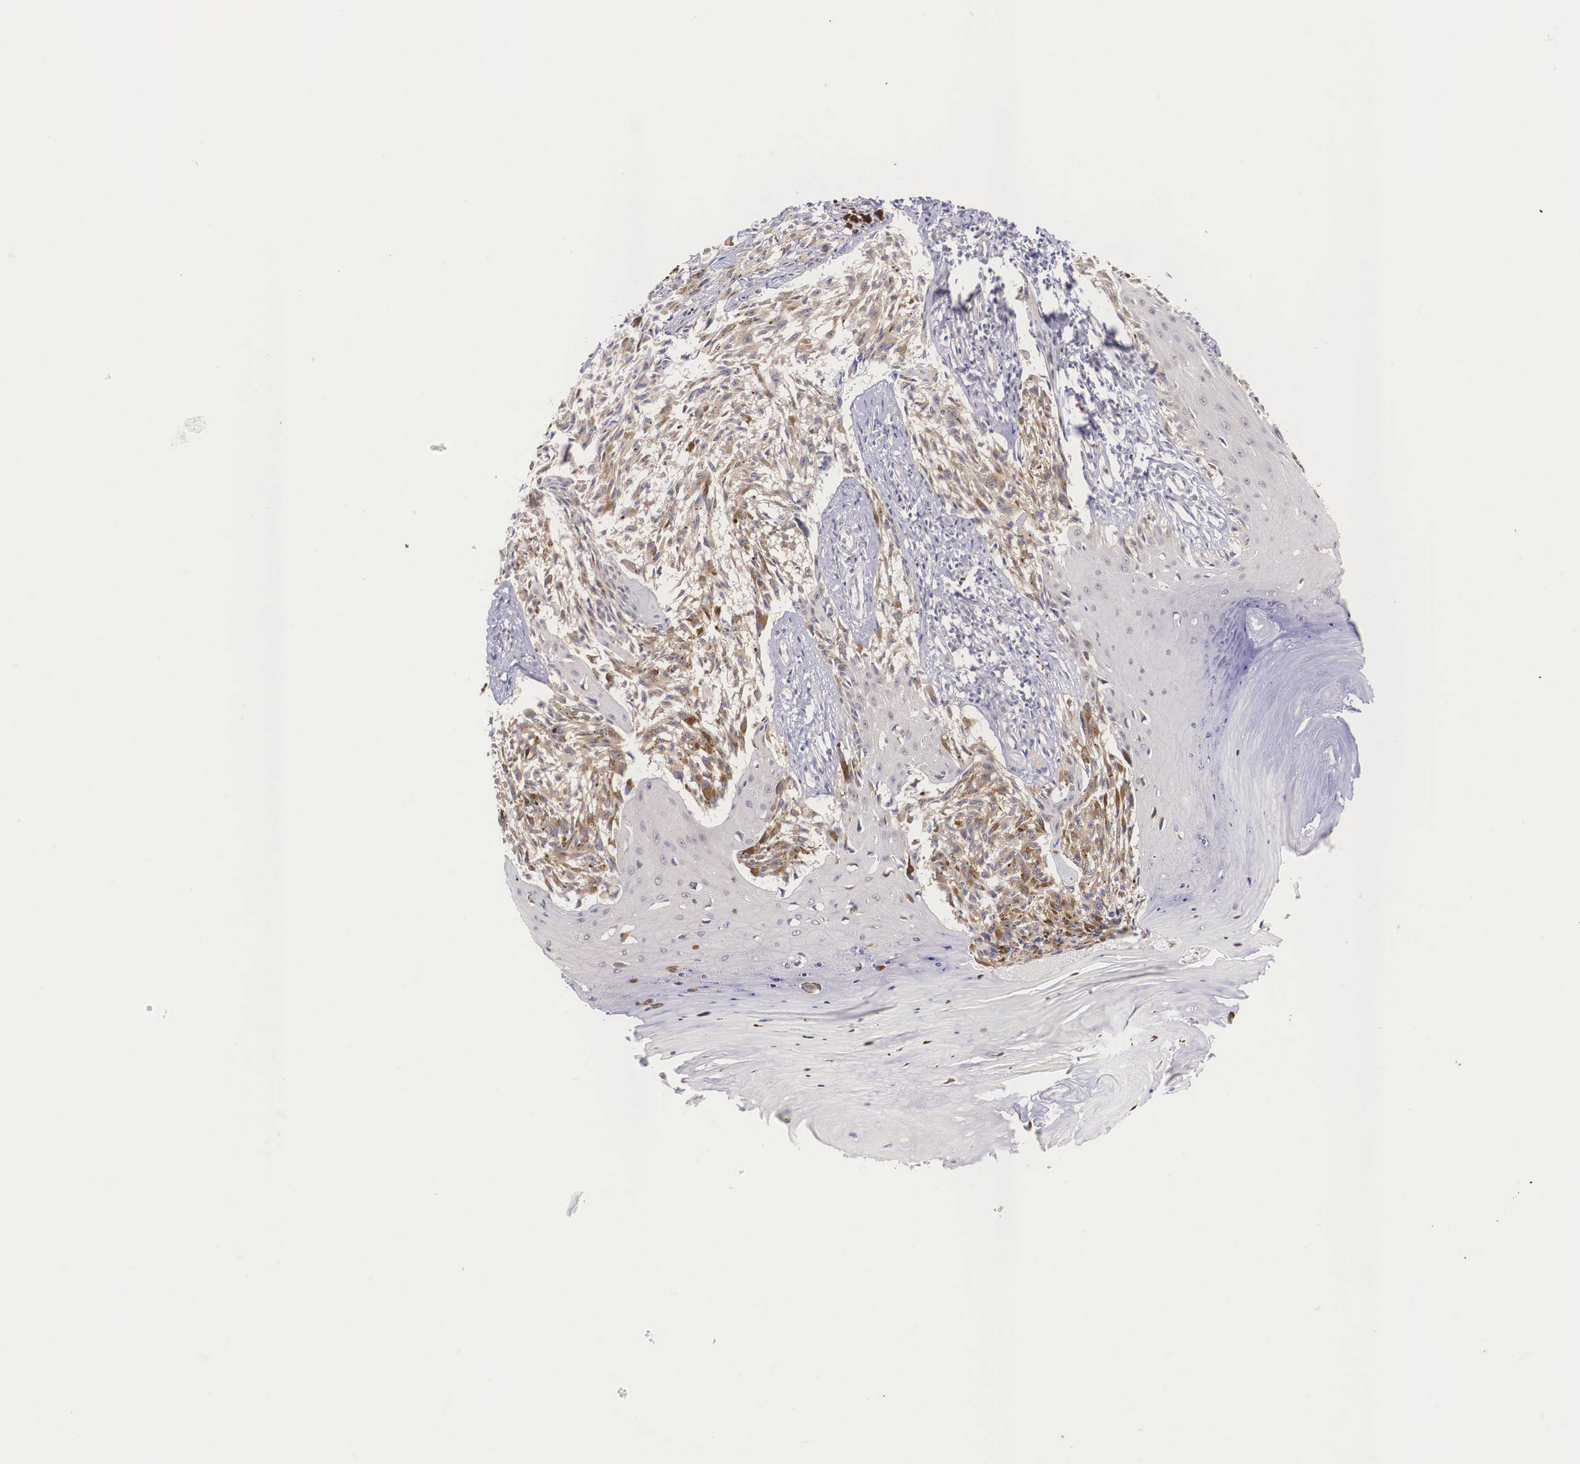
{"staining": {"intensity": "moderate", "quantity": ">75%", "location": "cytoplasmic/membranous"}, "tissue": "melanoma", "cell_type": "Tumor cells", "image_type": "cancer", "snomed": [{"axis": "morphology", "description": "Malignant melanoma, NOS"}, {"axis": "topography", "description": "Skin"}], "caption": "The micrograph shows immunohistochemical staining of malignant melanoma. There is moderate cytoplasmic/membranous expression is appreciated in approximately >75% of tumor cells. (DAB (3,3'-diaminobenzidine) IHC, brown staining for protein, blue staining for nuclei).", "gene": "IGBP1", "patient": {"sex": "female", "age": 82}}